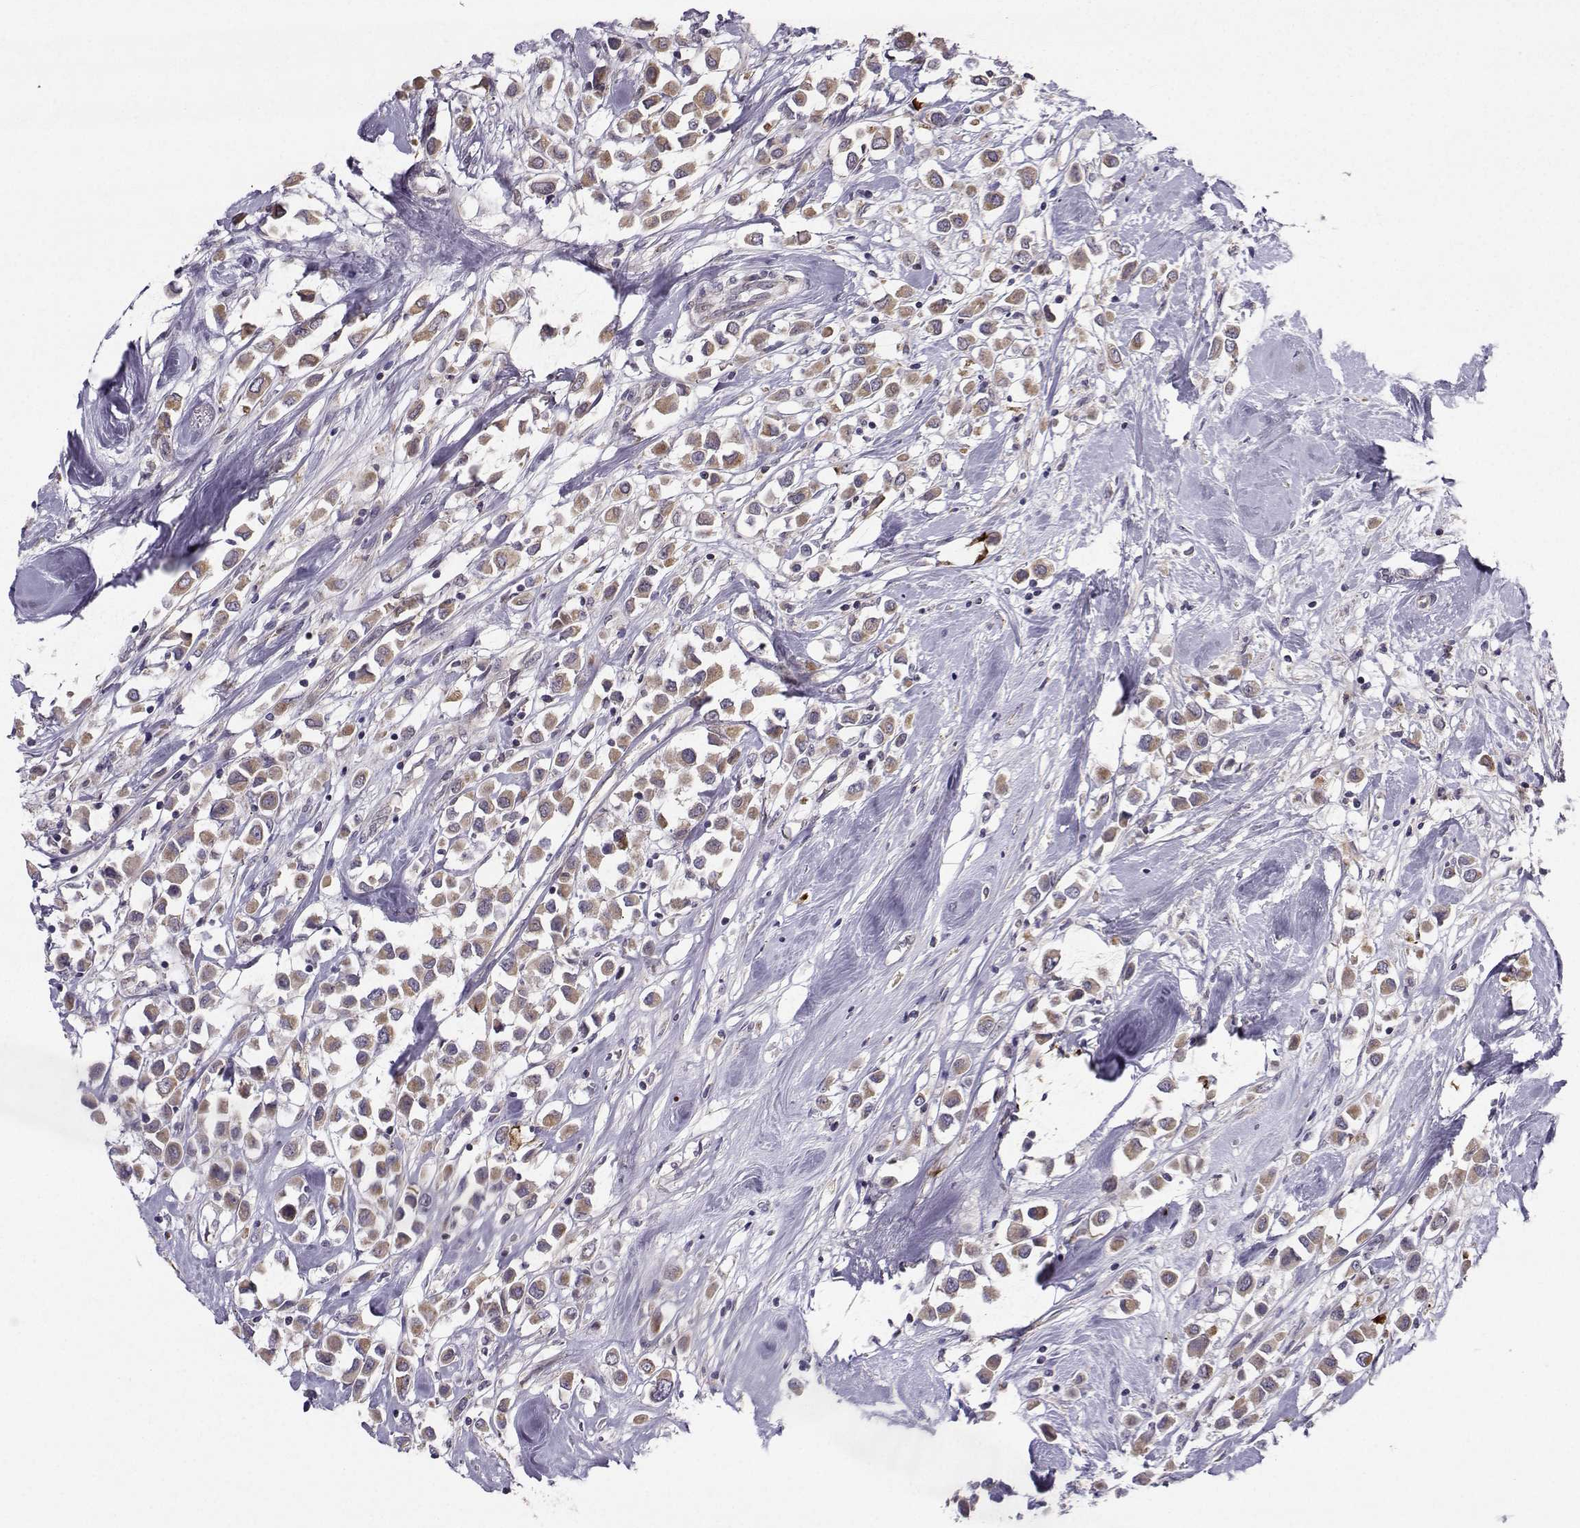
{"staining": {"intensity": "moderate", "quantity": ">75%", "location": "cytoplasmic/membranous"}, "tissue": "breast cancer", "cell_type": "Tumor cells", "image_type": "cancer", "snomed": [{"axis": "morphology", "description": "Duct carcinoma"}, {"axis": "topography", "description": "Breast"}], "caption": "Breast intraductal carcinoma stained with IHC reveals moderate cytoplasmic/membranous staining in approximately >75% of tumor cells. (Stains: DAB (3,3'-diaminobenzidine) in brown, nuclei in blue, Microscopy: brightfield microscopy at high magnification).", "gene": "NECAB3", "patient": {"sex": "female", "age": 61}}